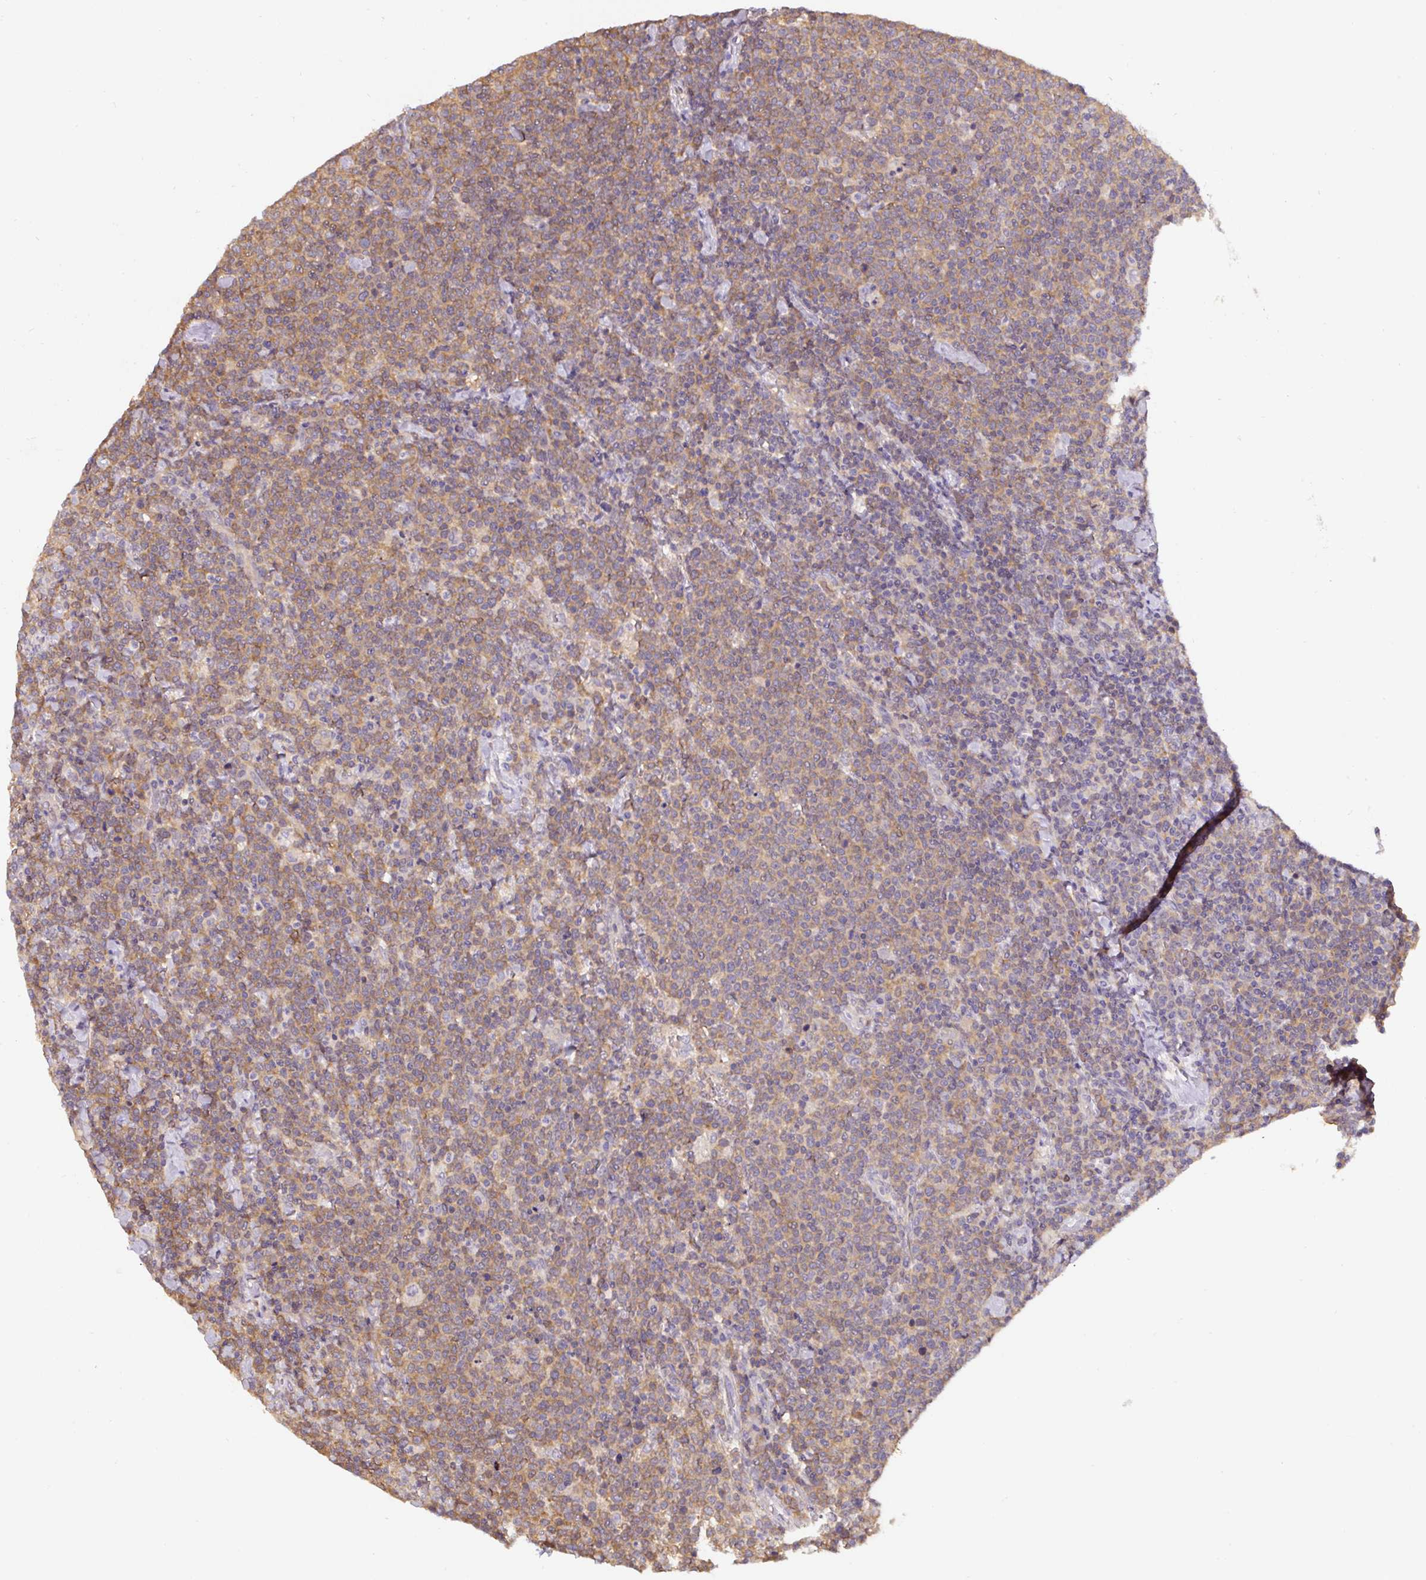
{"staining": {"intensity": "moderate", "quantity": ">75%", "location": "cytoplasmic/membranous"}, "tissue": "lymphoma", "cell_type": "Tumor cells", "image_type": "cancer", "snomed": [{"axis": "morphology", "description": "Malignant lymphoma, non-Hodgkin's type, High grade"}, {"axis": "topography", "description": "Lymph node"}], "caption": "Brown immunohistochemical staining in human high-grade malignant lymphoma, non-Hodgkin's type reveals moderate cytoplasmic/membranous staining in about >75% of tumor cells. The protein is stained brown, and the nuclei are stained in blue (DAB (3,3'-diaminobenzidine) IHC with brightfield microscopy, high magnification).", "gene": "ST13", "patient": {"sex": "male", "age": 61}}